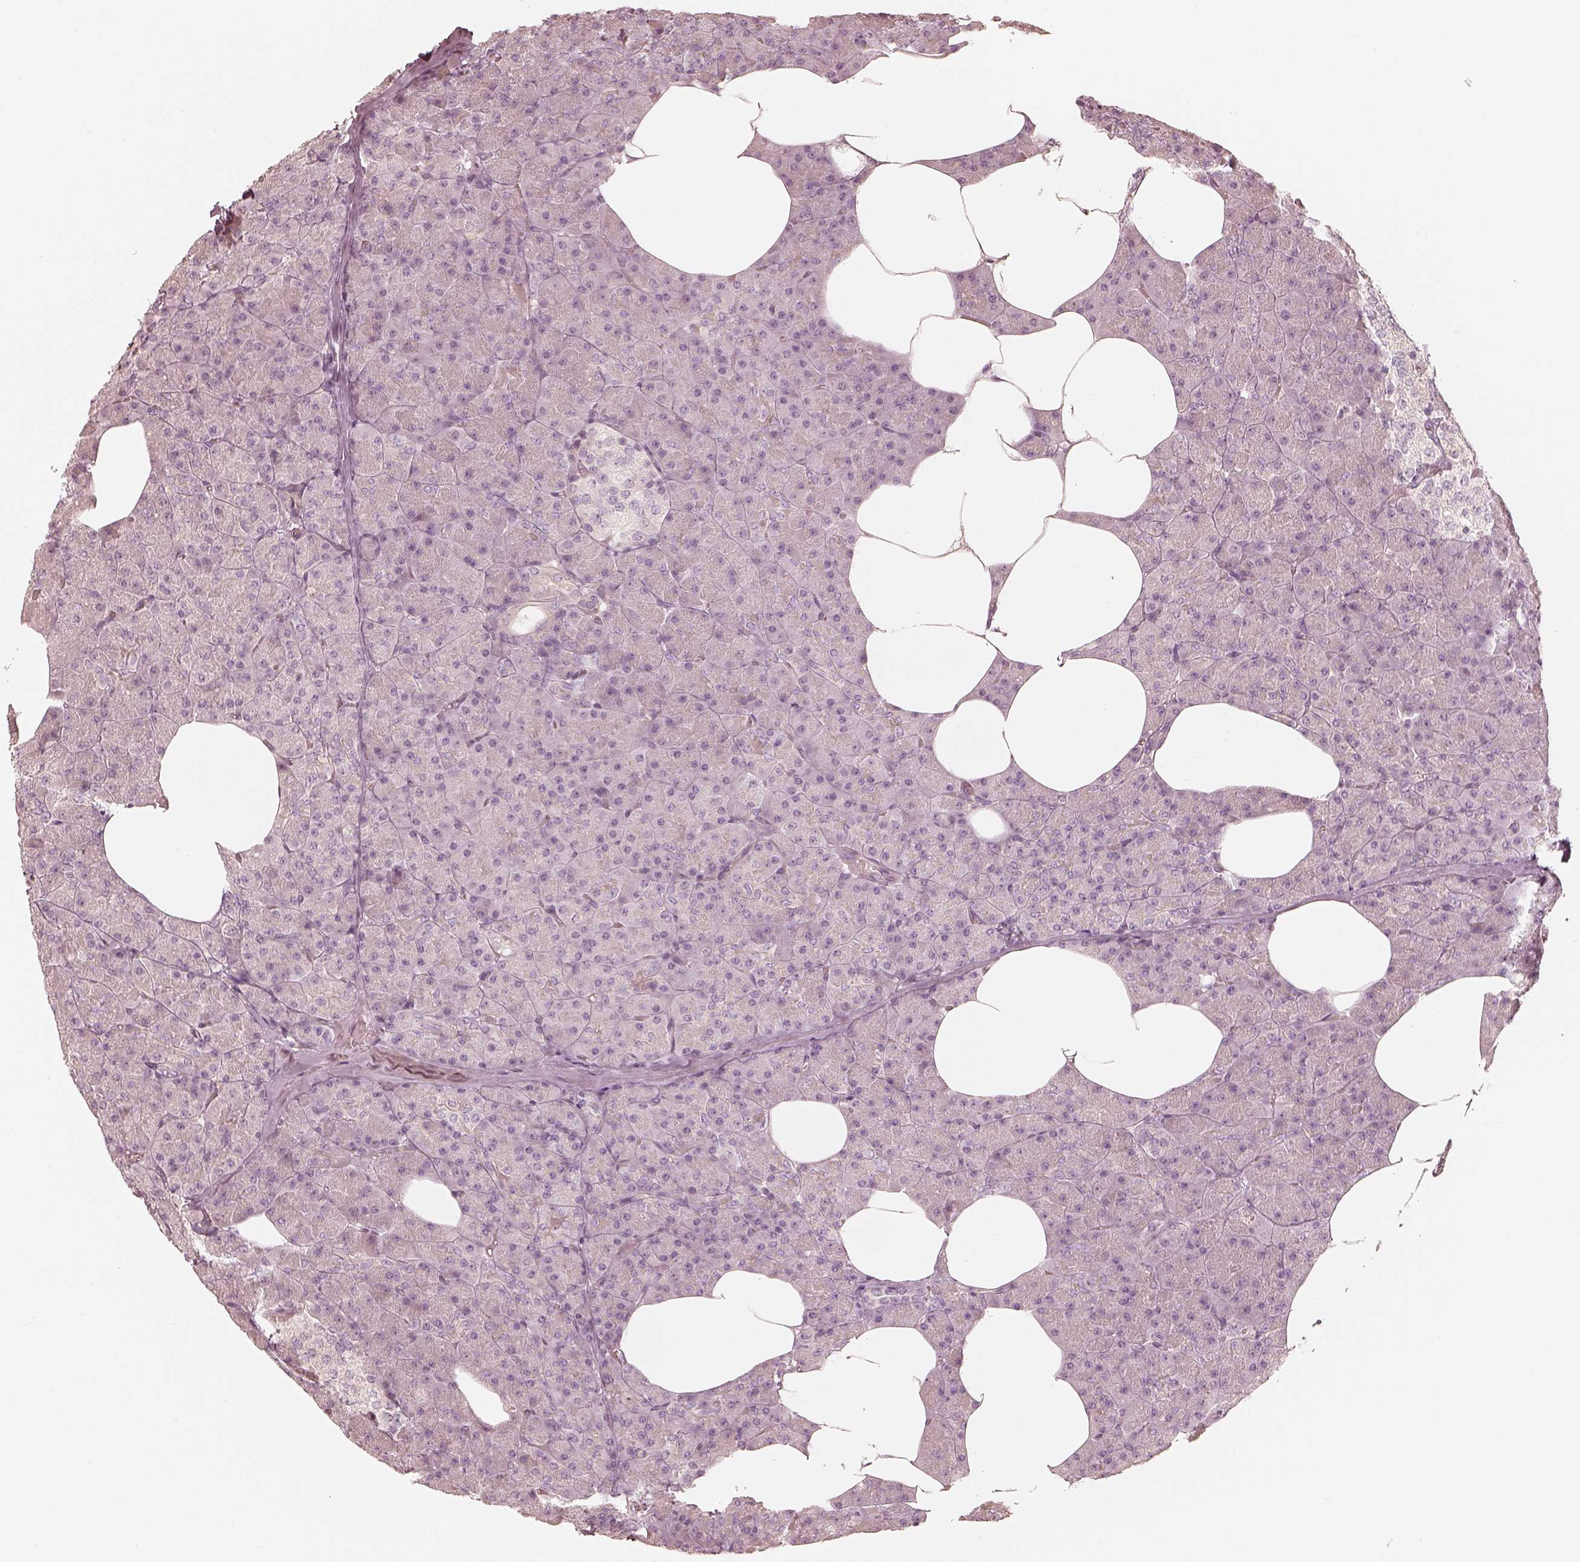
{"staining": {"intensity": "negative", "quantity": "none", "location": "none"}, "tissue": "pancreas", "cell_type": "Exocrine glandular cells", "image_type": "normal", "snomed": [{"axis": "morphology", "description": "Normal tissue, NOS"}, {"axis": "topography", "description": "Pancreas"}], "caption": "This is an immunohistochemistry micrograph of unremarkable human pancreas. There is no positivity in exocrine glandular cells.", "gene": "FMNL2", "patient": {"sex": "female", "age": 45}}